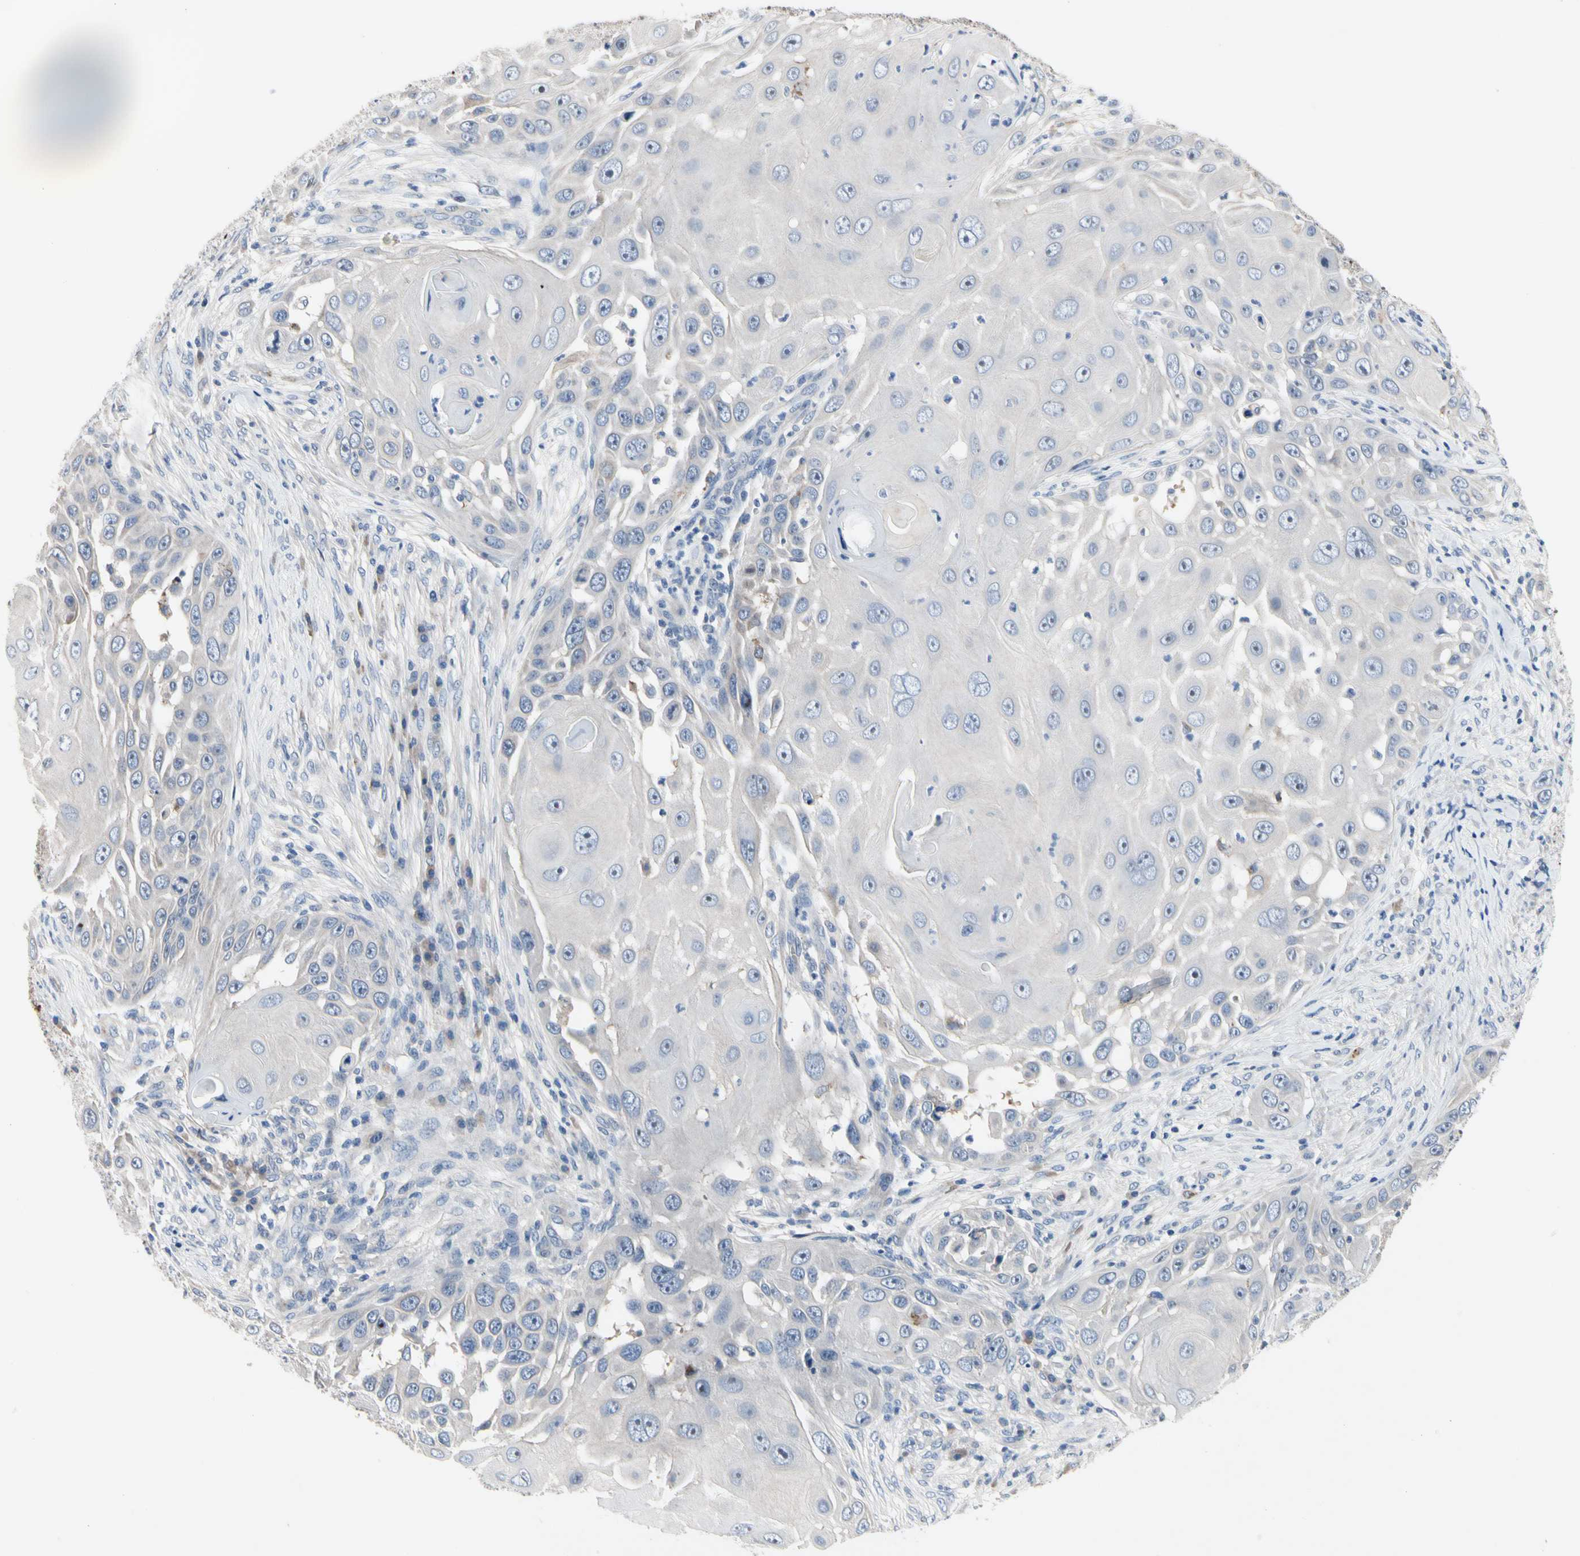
{"staining": {"intensity": "negative", "quantity": "none", "location": "none"}, "tissue": "skin cancer", "cell_type": "Tumor cells", "image_type": "cancer", "snomed": [{"axis": "morphology", "description": "Squamous cell carcinoma, NOS"}, {"axis": "topography", "description": "Skin"}], "caption": "DAB (3,3'-diaminobenzidine) immunohistochemical staining of squamous cell carcinoma (skin) displays no significant expression in tumor cells.", "gene": "GAS6", "patient": {"sex": "female", "age": 44}}